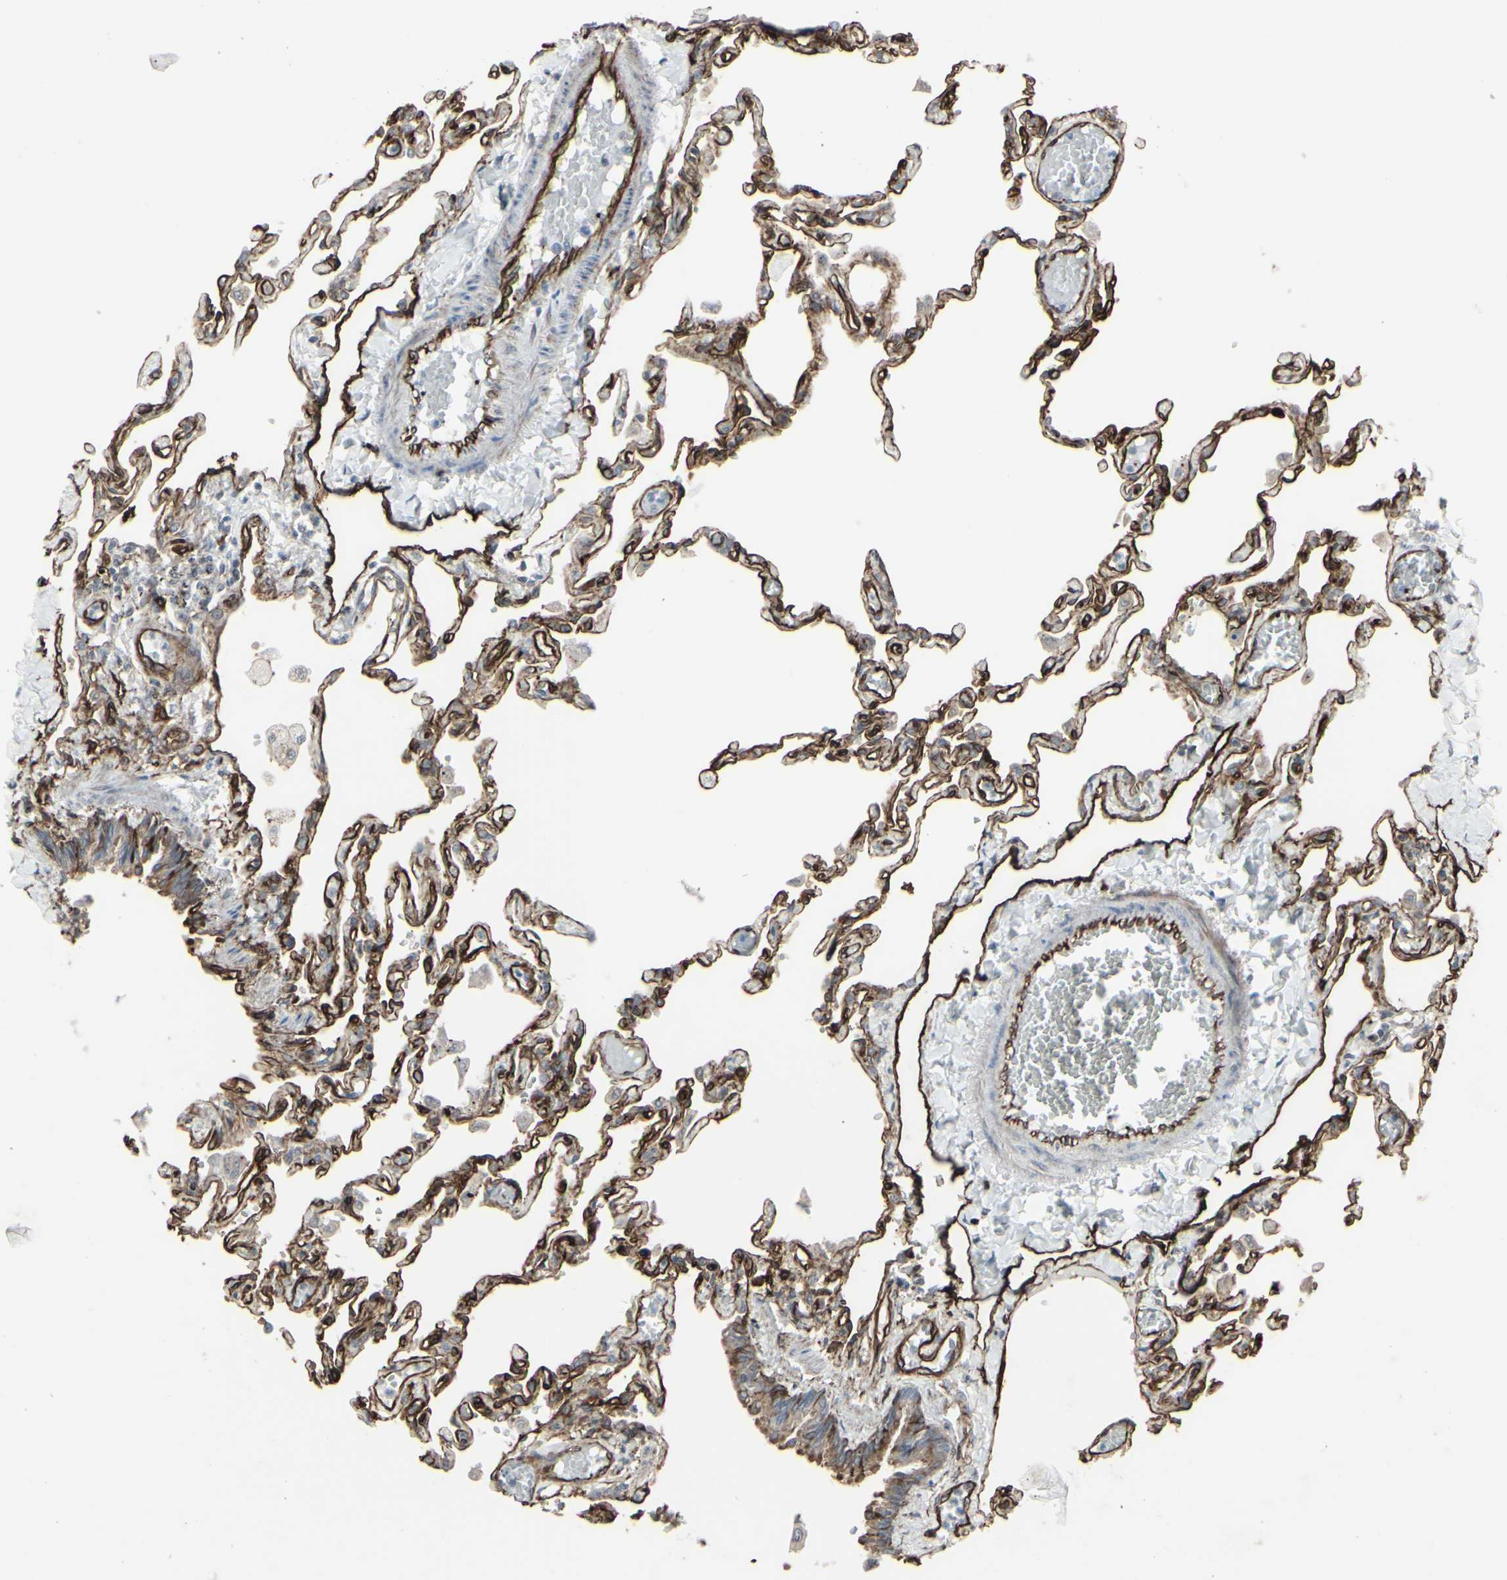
{"staining": {"intensity": "moderate", "quantity": "25%-75%", "location": "cytoplasmic/membranous"}, "tissue": "lung", "cell_type": "Alveolar cells", "image_type": "normal", "snomed": [{"axis": "morphology", "description": "Normal tissue, NOS"}, {"axis": "topography", "description": "Lung"}], "caption": "This is a photomicrograph of immunohistochemistry staining of normal lung, which shows moderate staining in the cytoplasmic/membranous of alveolar cells.", "gene": "DTX3L", "patient": {"sex": "male", "age": 21}}